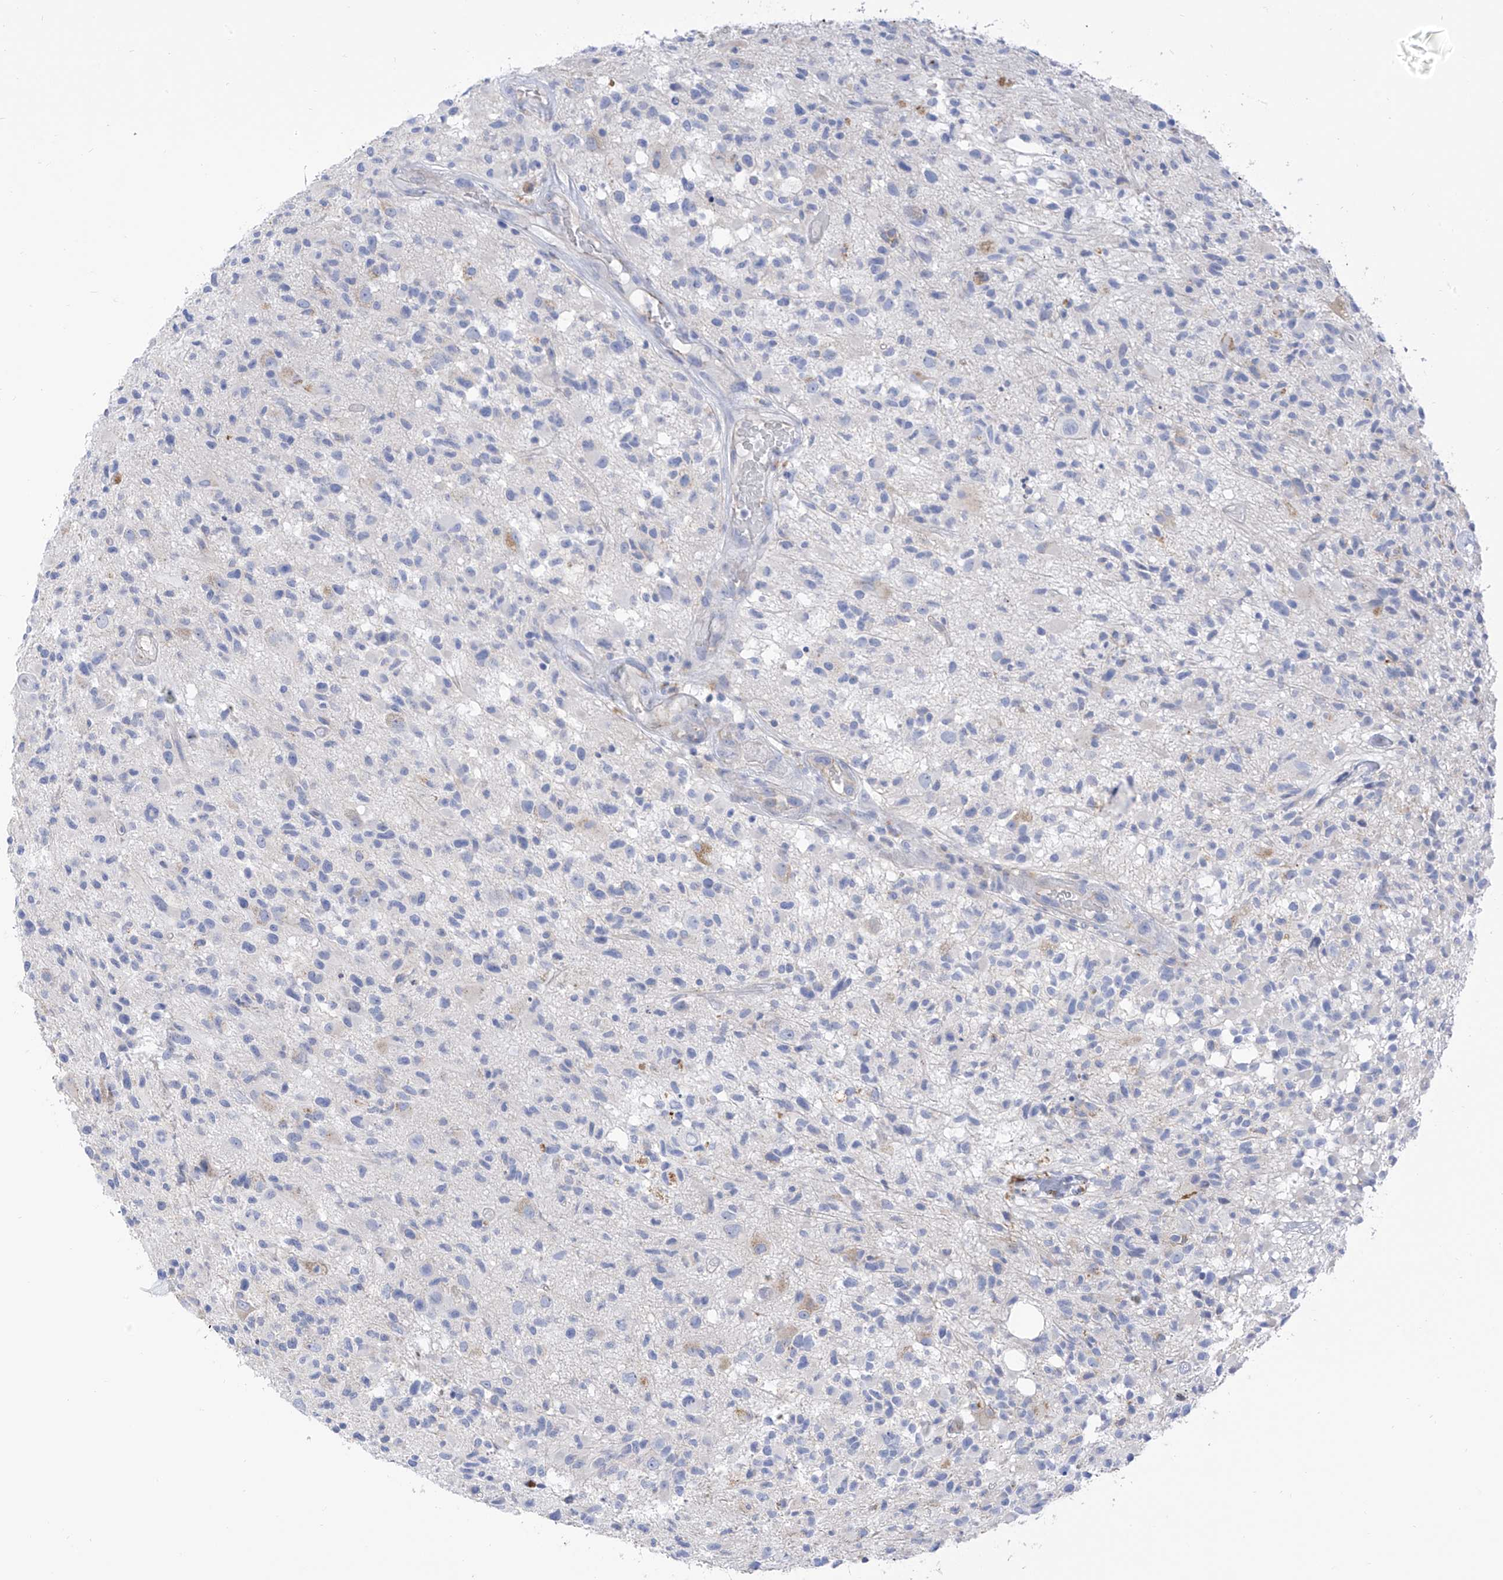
{"staining": {"intensity": "negative", "quantity": "none", "location": "none"}, "tissue": "glioma", "cell_type": "Tumor cells", "image_type": "cancer", "snomed": [{"axis": "morphology", "description": "Glioma, malignant, High grade"}, {"axis": "morphology", "description": "Glioblastoma, NOS"}, {"axis": "topography", "description": "Brain"}], "caption": "This is an IHC micrograph of glioma. There is no staining in tumor cells.", "gene": "ITGA9", "patient": {"sex": "male", "age": 60}}